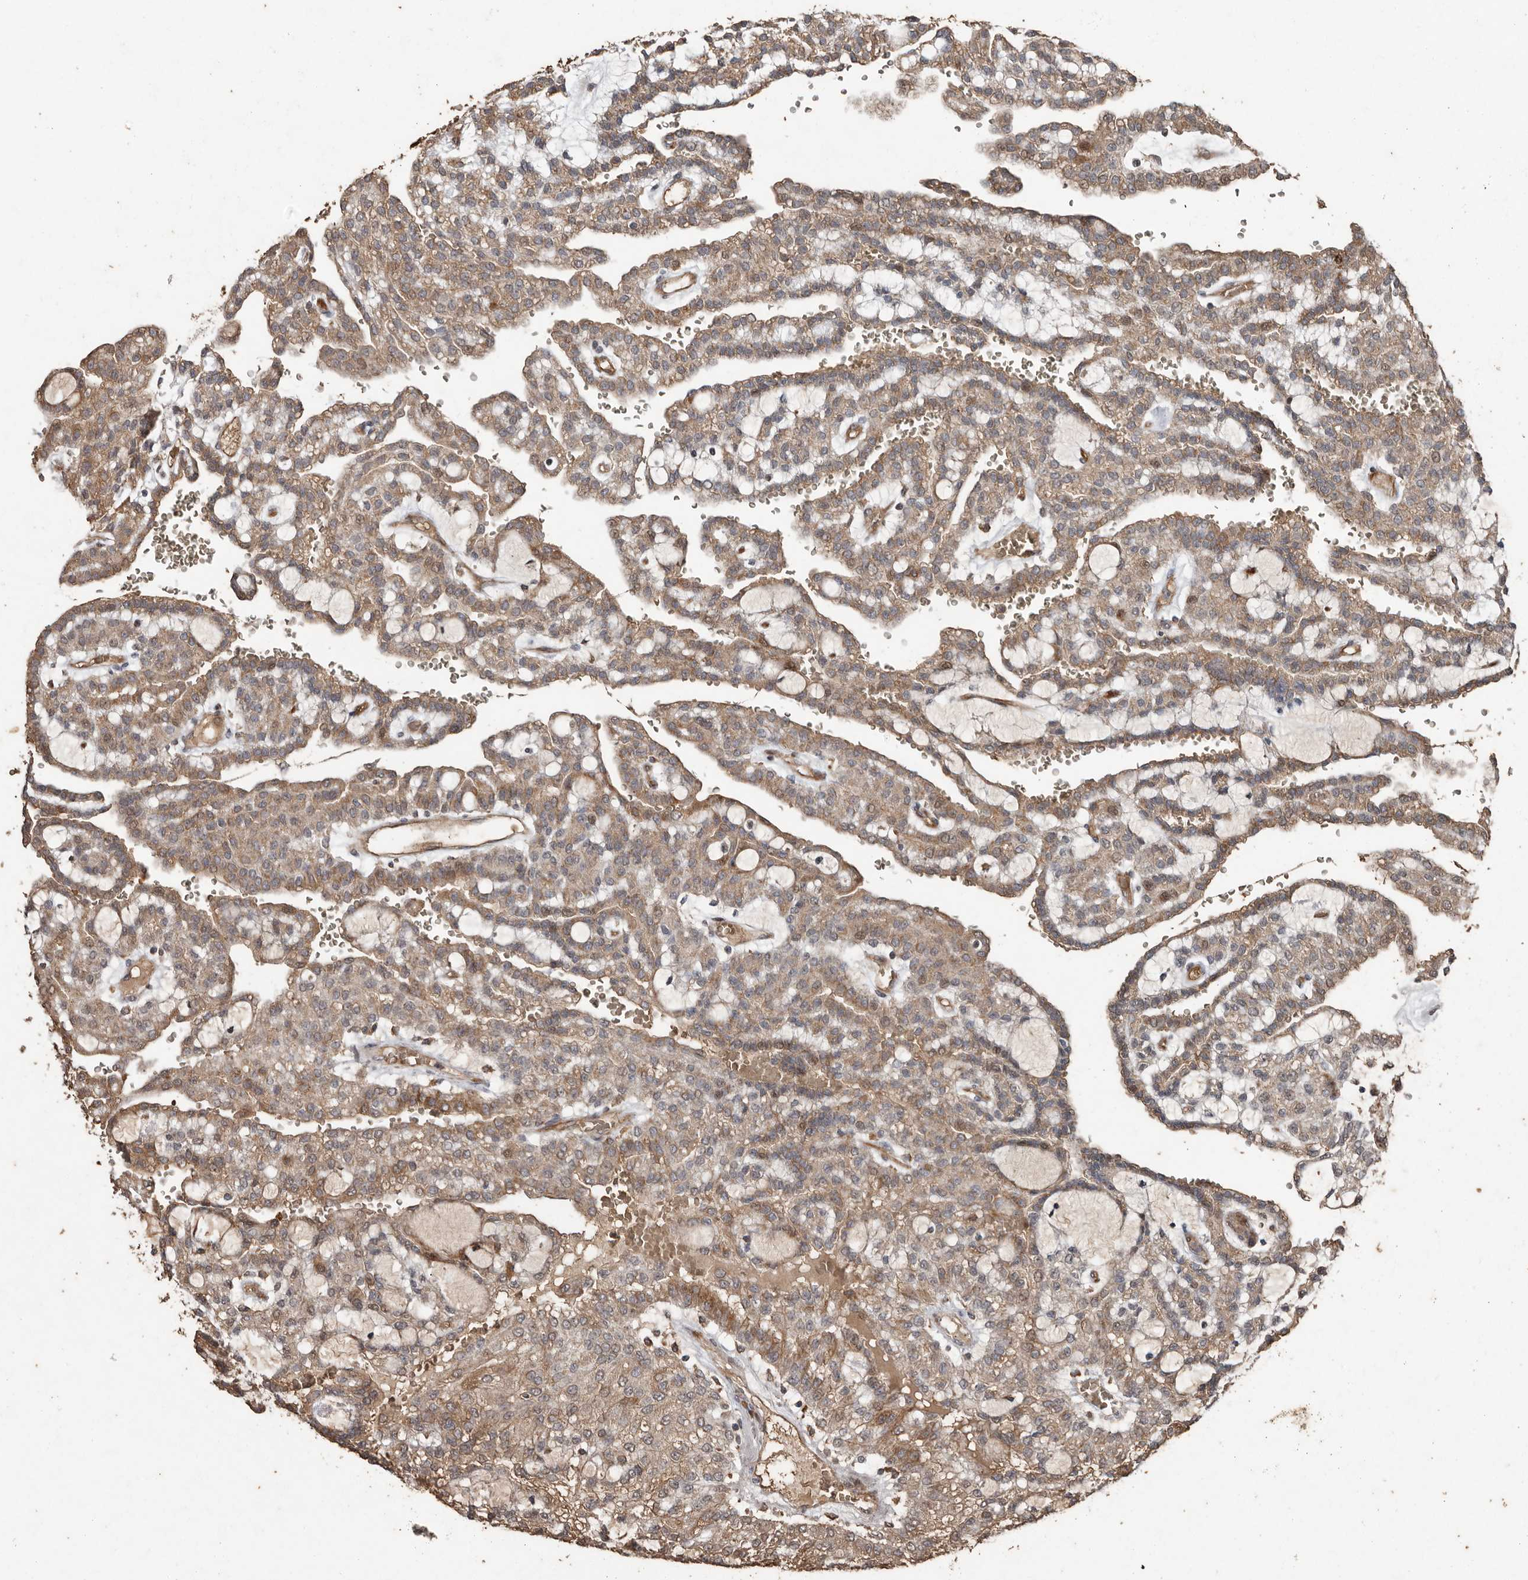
{"staining": {"intensity": "moderate", "quantity": ">75%", "location": "cytoplasmic/membranous"}, "tissue": "renal cancer", "cell_type": "Tumor cells", "image_type": "cancer", "snomed": [{"axis": "morphology", "description": "Adenocarcinoma, NOS"}, {"axis": "topography", "description": "Kidney"}], "caption": "This image reveals adenocarcinoma (renal) stained with immunohistochemistry to label a protein in brown. The cytoplasmic/membranous of tumor cells show moderate positivity for the protein. Nuclei are counter-stained blue.", "gene": "RANBP17", "patient": {"sex": "male", "age": 63}}